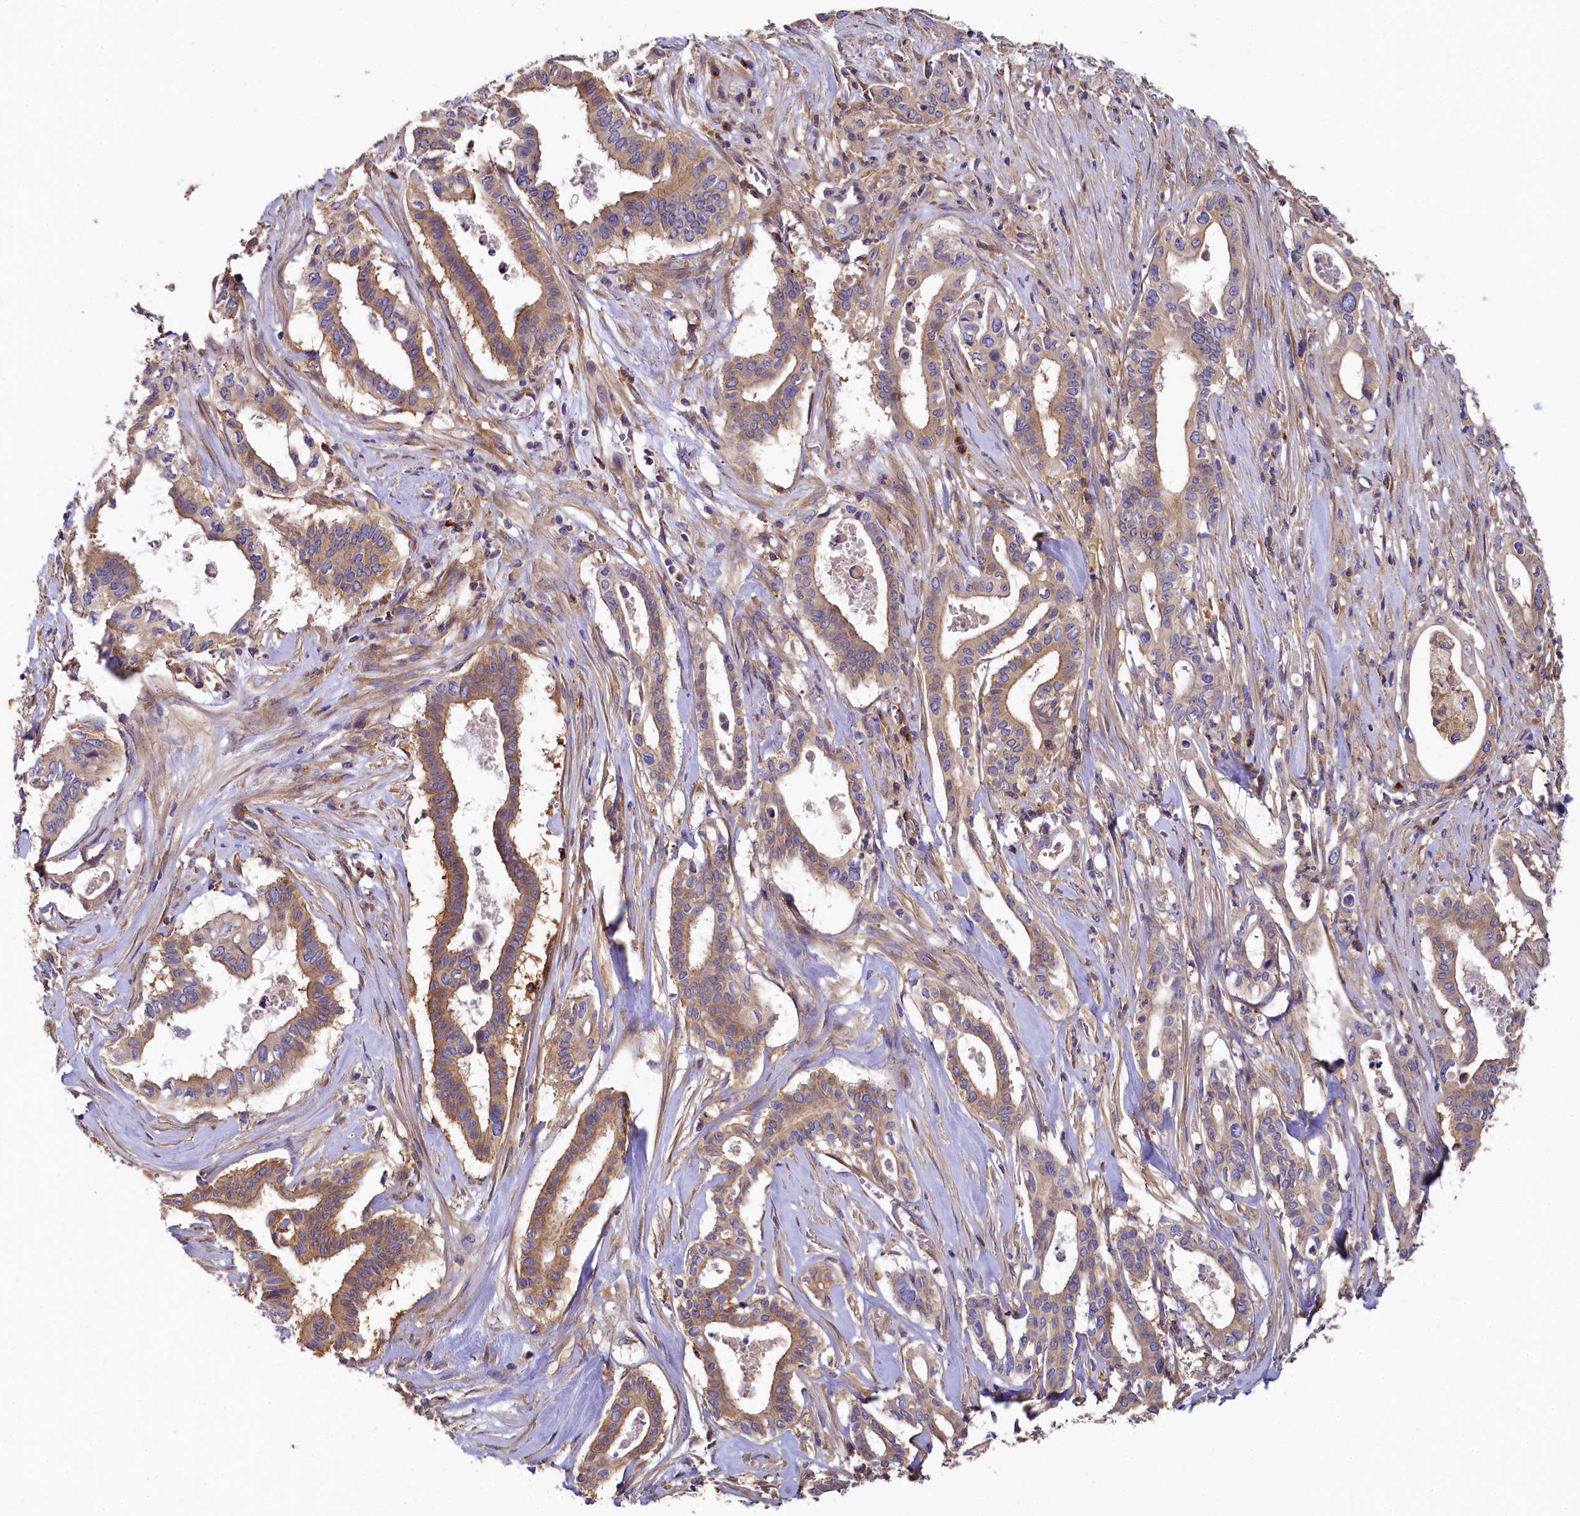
{"staining": {"intensity": "moderate", "quantity": ">75%", "location": "cytoplasmic/membranous"}, "tissue": "pancreatic cancer", "cell_type": "Tumor cells", "image_type": "cancer", "snomed": [{"axis": "morphology", "description": "Adenocarcinoma, NOS"}, {"axis": "topography", "description": "Pancreas"}], "caption": "Adenocarcinoma (pancreatic) stained with a protein marker shows moderate staining in tumor cells.", "gene": "PPIP5K1", "patient": {"sex": "female", "age": 77}}